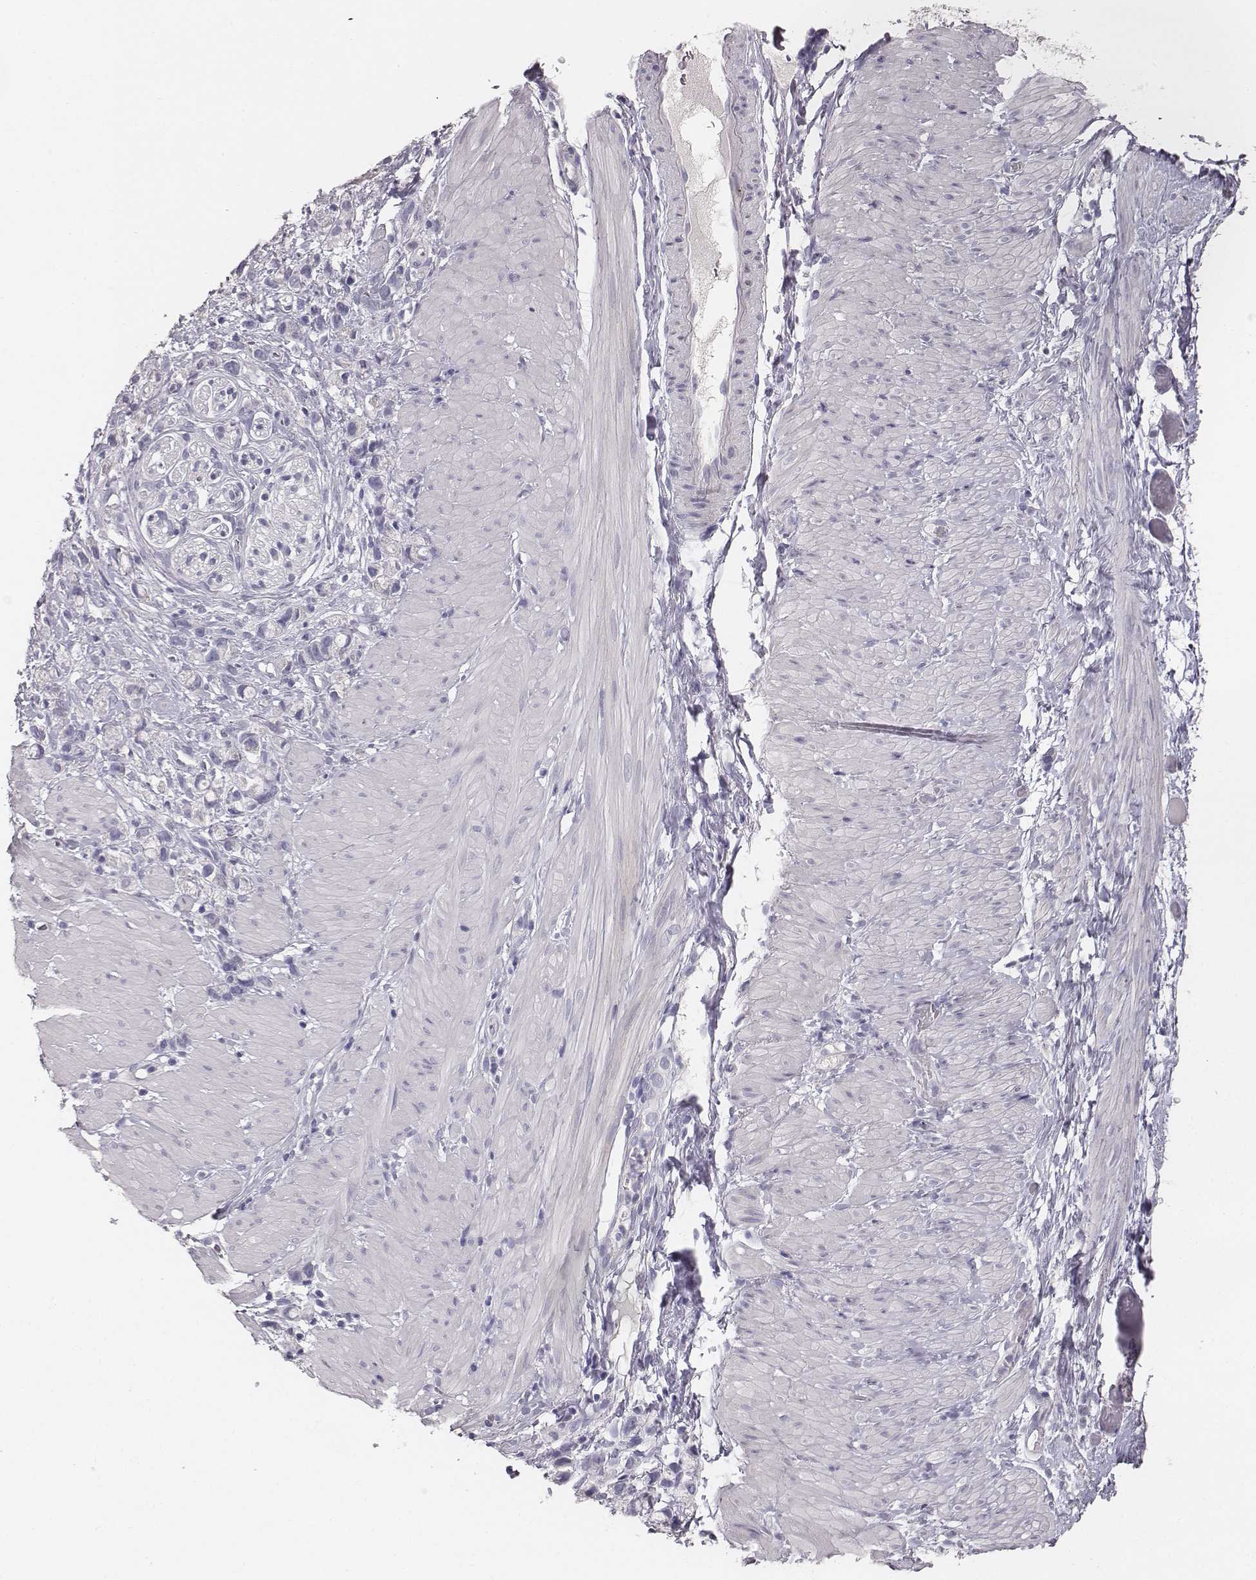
{"staining": {"intensity": "negative", "quantity": "none", "location": "none"}, "tissue": "stomach cancer", "cell_type": "Tumor cells", "image_type": "cancer", "snomed": [{"axis": "morphology", "description": "Adenocarcinoma, NOS"}, {"axis": "topography", "description": "Stomach"}], "caption": "This is an IHC image of human stomach cancer (adenocarcinoma). There is no staining in tumor cells.", "gene": "MYH6", "patient": {"sex": "female", "age": 59}}